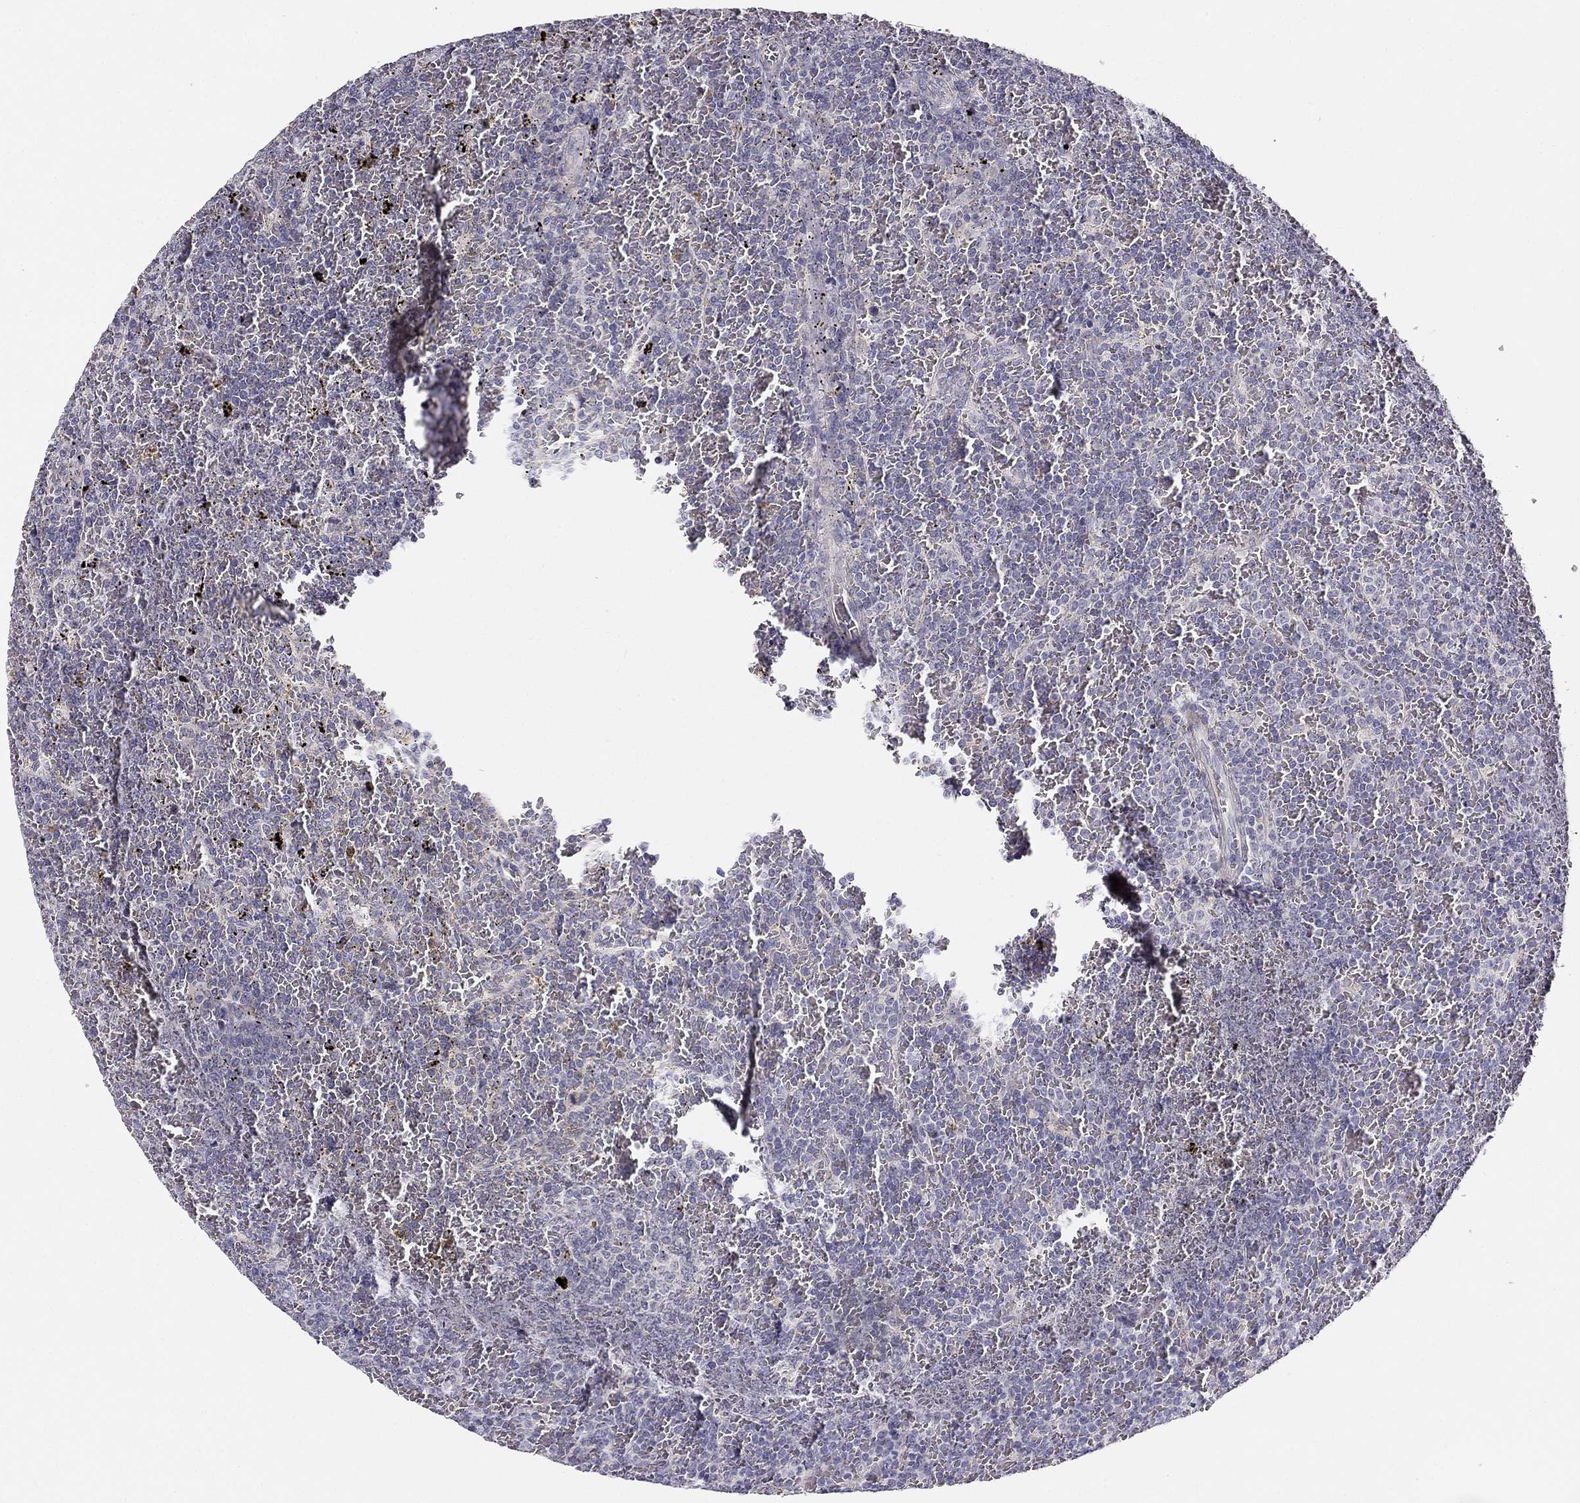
{"staining": {"intensity": "negative", "quantity": "none", "location": "none"}, "tissue": "lymphoma", "cell_type": "Tumor cells", "image_type": "cancer", "snomed": [{"axis": "morphology", "description": "Malignant lymphoma, non-Hodgkin's type, Low grade"}, {"axis": "topography", "description": "Spleen"}], "caption": "A micrograph of human low-grade malignant lymphoma, non-Hodgkin's type is negative for staining in tumor cells. (Brightfield microscopy of DAB (3,3'-diaminobenzidine) immunohistochemistry at high magnification).", "gene": "CNR1", "patient": {"sex": "female", "age": 77}}